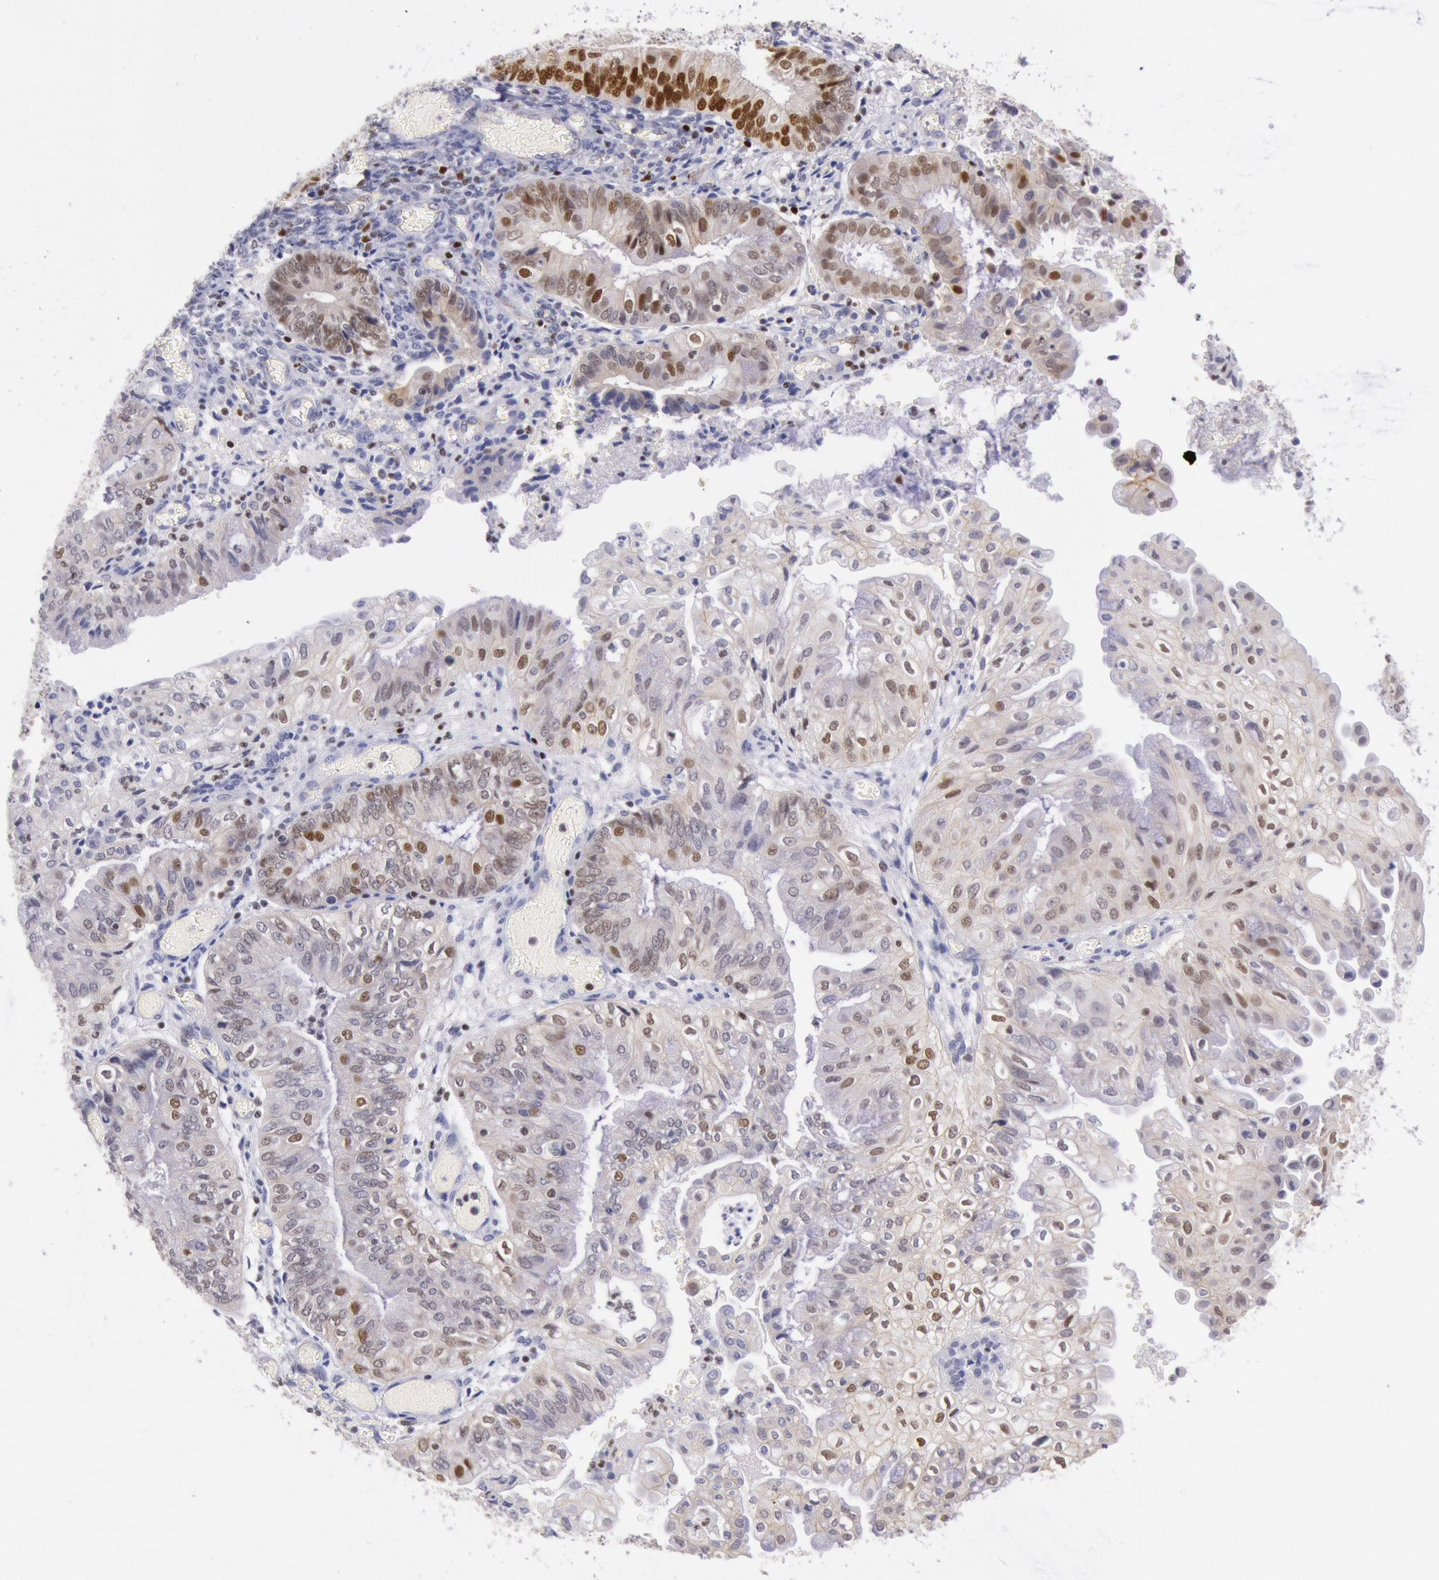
{"staining": {"intensity": "moderate", "quantity": "25%-75%", "location": "nuclear"}, "tissue": "endometrial cancer", "cell_type": "Tumor cells", "image_type": "cancer", "snomed": [{"axis": "morphology", "description": "Adenocarcinoma, NOS"}, {"axis": "topography", "description": "Endometrium"}], "caption": "Immunohistochemistry (DAB) staining of endometrial cancer shows moderate nuclear protein positivity in approximately 25%-75% of tumor cells.", "gene": "RPS6KA5", "patient": {"sex": "female", "age": 55}}